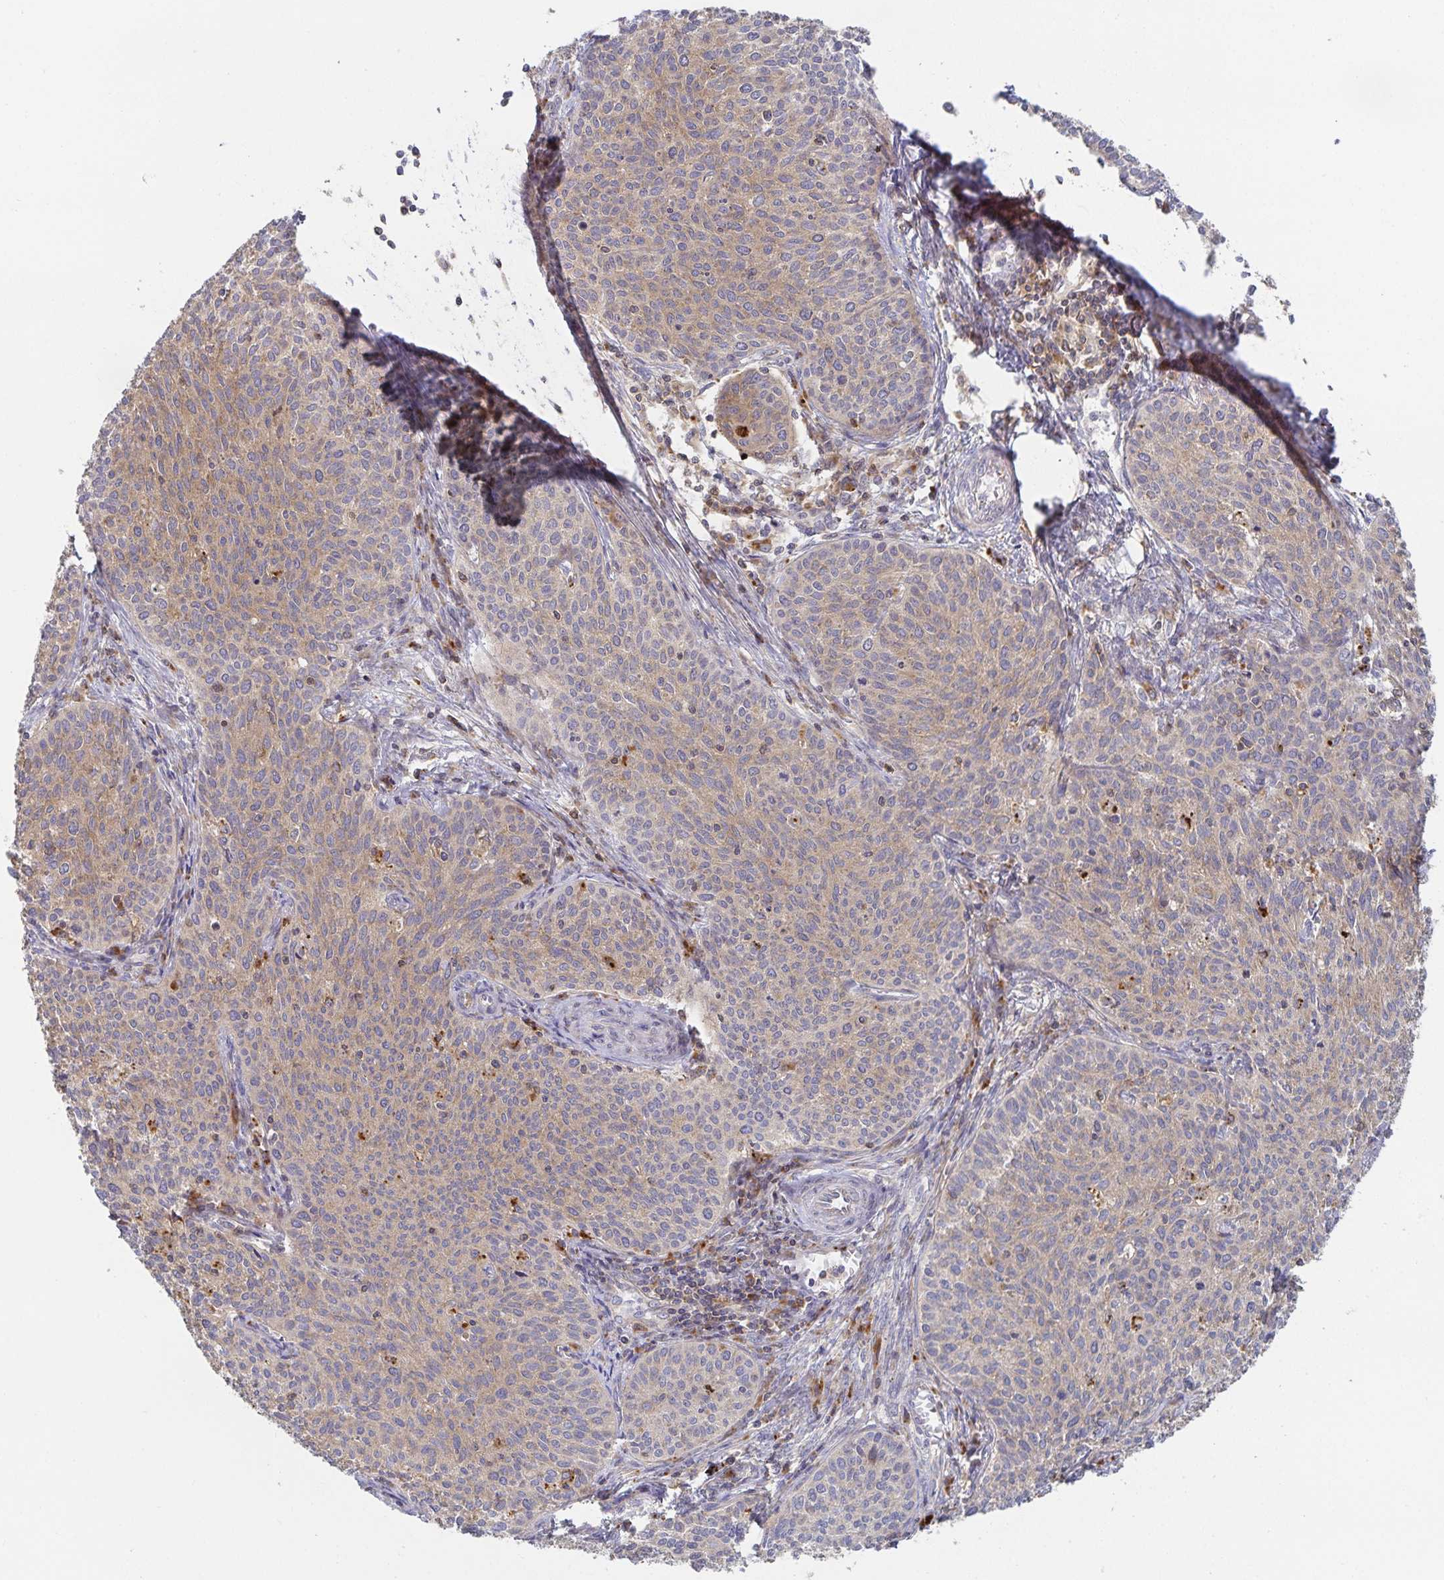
{"staining": {"intensity": "weak", "quantity": "25%-75%", "location": "cytoplasmic/membranous"}, "tissue": "cervical cancer", "cell_type": "Tumor cells", "image_type": "cancer", "snomed": [{"axis": "morphology", "description": "Squamous cell carcinoma, NOS"}, {"axis": "topography", "description": "Cervix"}], "caption": "Immunohistochemical staining of cervical cancer (squamous cell carcinoma) demonstrates low levels of weak cytoplasmic/membranous protein expression in about 25%-75% of tumor cells.", "gene": "NOMO1", "patient": {"sex": "female", "age": 38}}